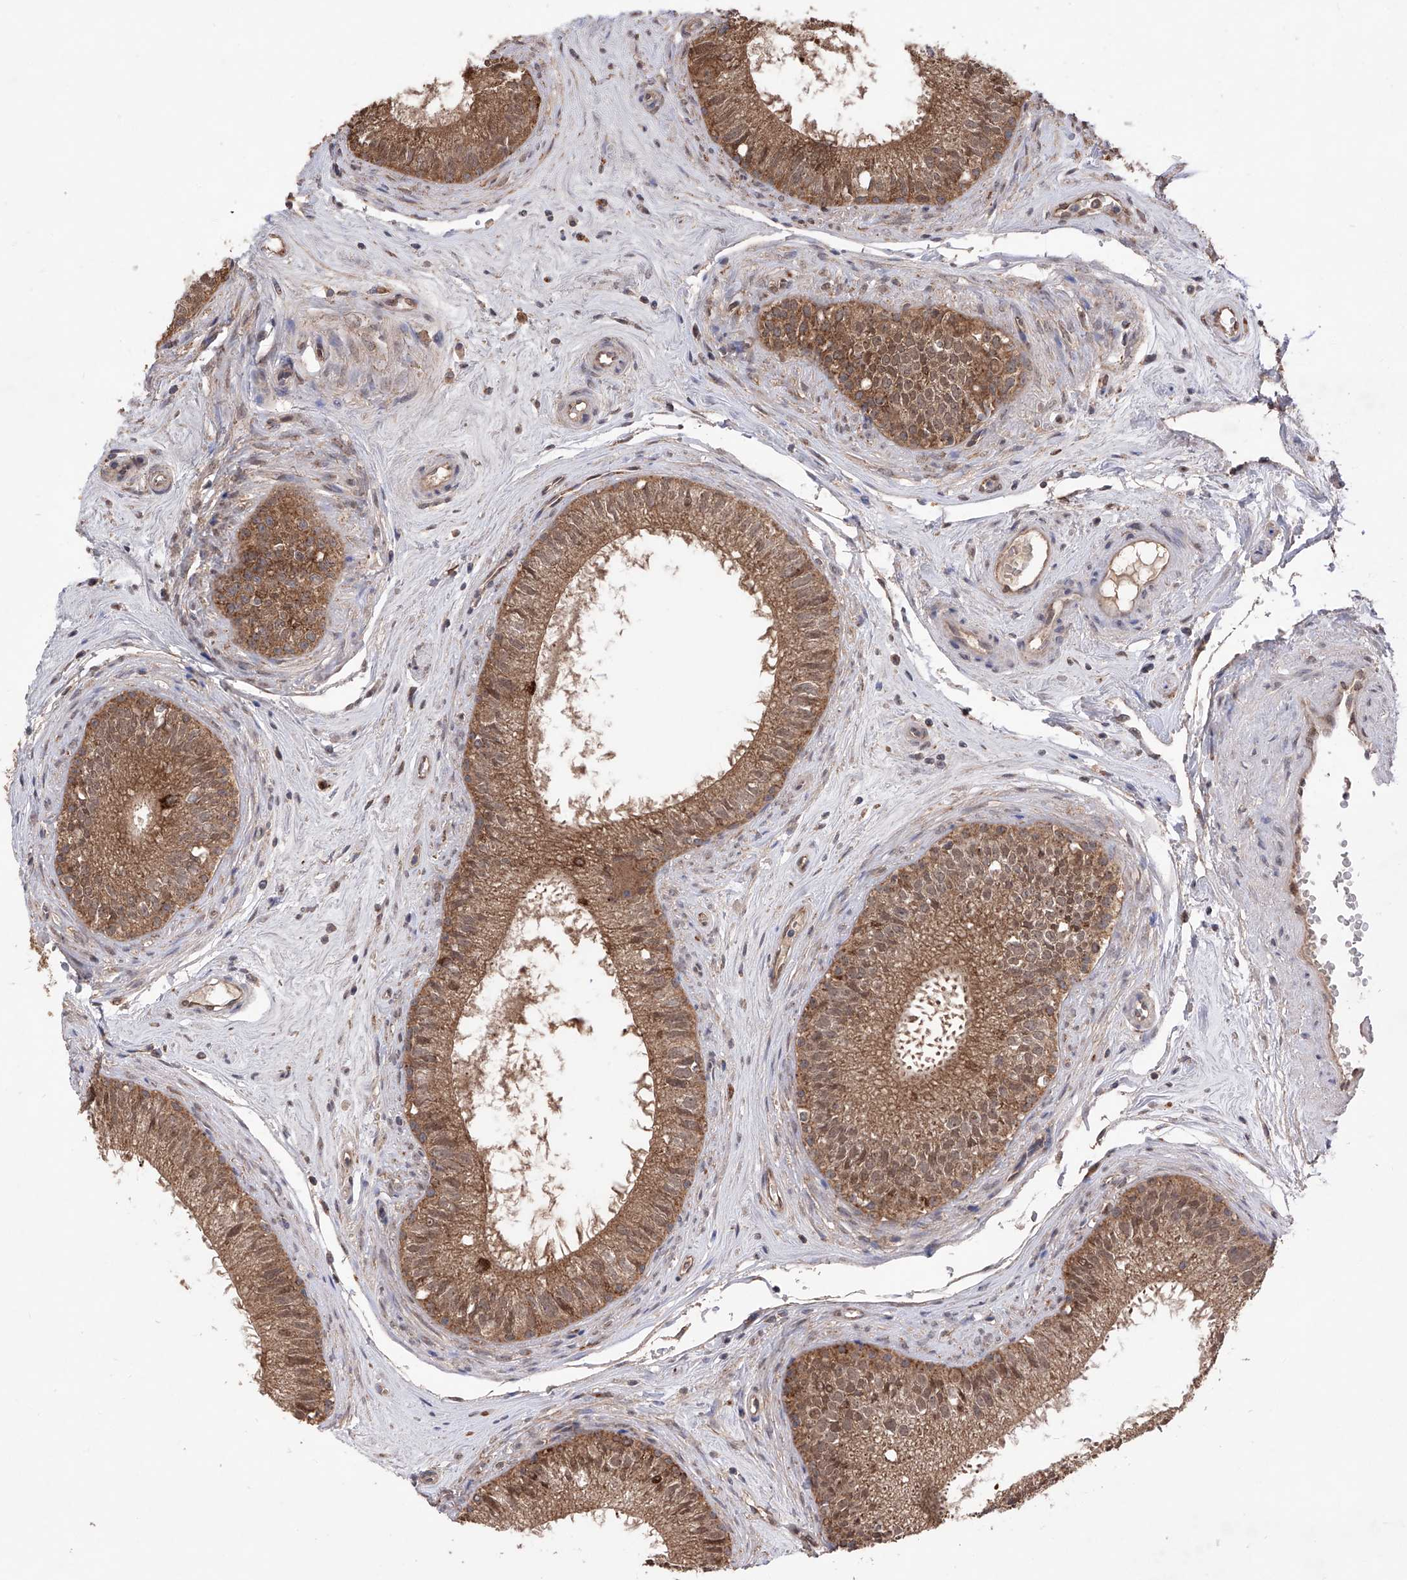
{"staining": {"intensity": "moderate", "quantity": ">75%", "location": "cytoplasmic/membranous,nuclear"}, "tissue": "epididymis", "cell_type": "Glandular cells", "image_type": "normal", "snomed": [{"axis": "morphology", "description": "Normal tissue, NOS"}, {"axis": "topography", "description": "Epididymis"}], "caption": "Immunohistochemistry (IHC) of normal epididymis displays medium levels of moderate cytoplasmic/membranous,nuclear positivity in about >75% of glandular cells. (Stains: DAB (3,3'-diaminobenzidine) in brown, nuclei in blue, Microscopy: brightfield microscopy at high magnification).", "gene": "SDHAF4", "patient": {"sex": "male", "age": 71}}